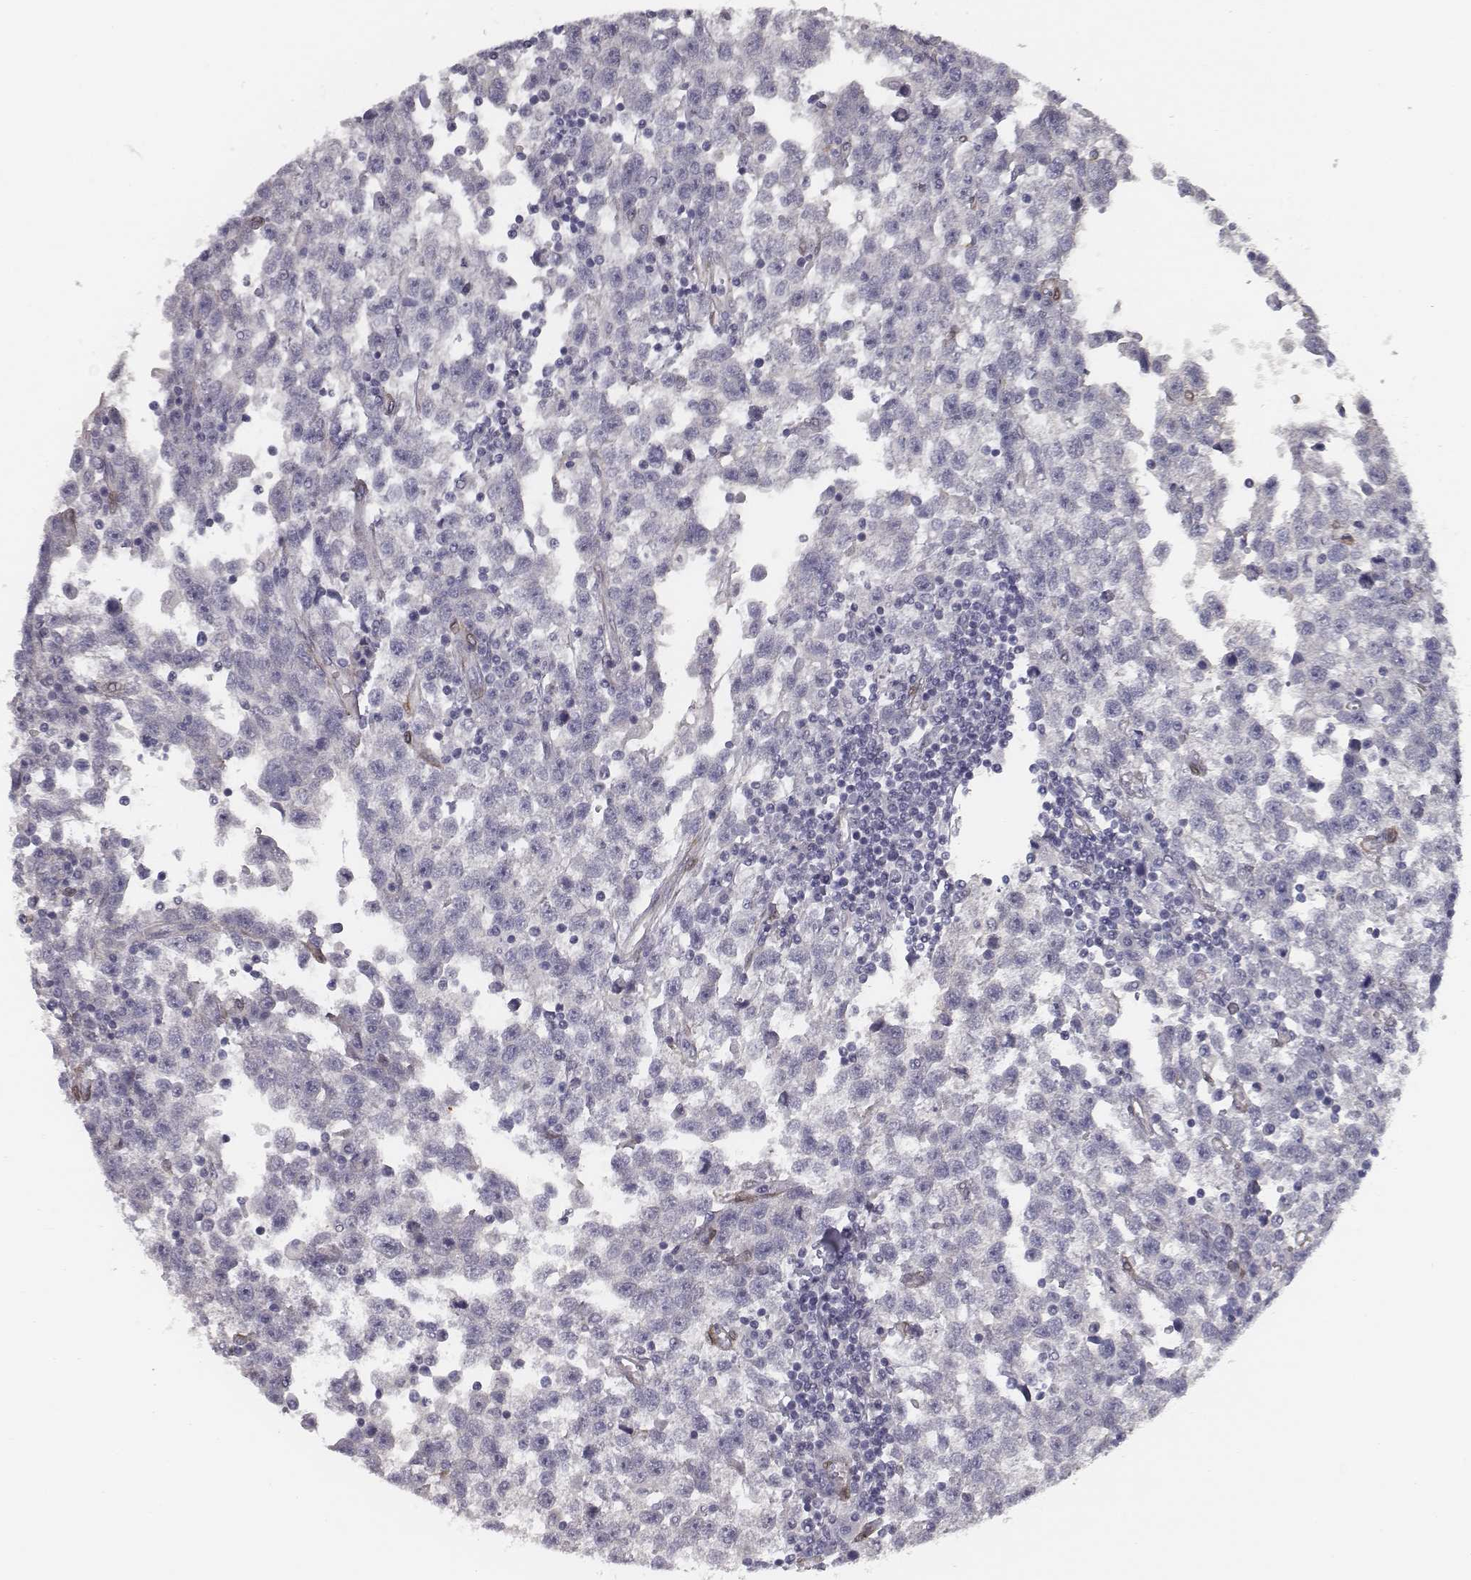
{"staining": {"intensity": "negative", "quantity": "none", "location": "none"}, "tissue": "testis cancer", "cell_type": "Tumor cells", "image_type": "cancer", "snomed": [{"axis": "morphology", "description": "Seminoma, NOS"}, {"axis": "topography", "description": "Testis"}], "caption": "Immunohistochemistry photomicrograph of human testis cancer stained for a protein (brown), which demonstrates no positivity in tumor cells.", "gene": "ISYNA1", "patient": {"sex": "male", "age": 34}}